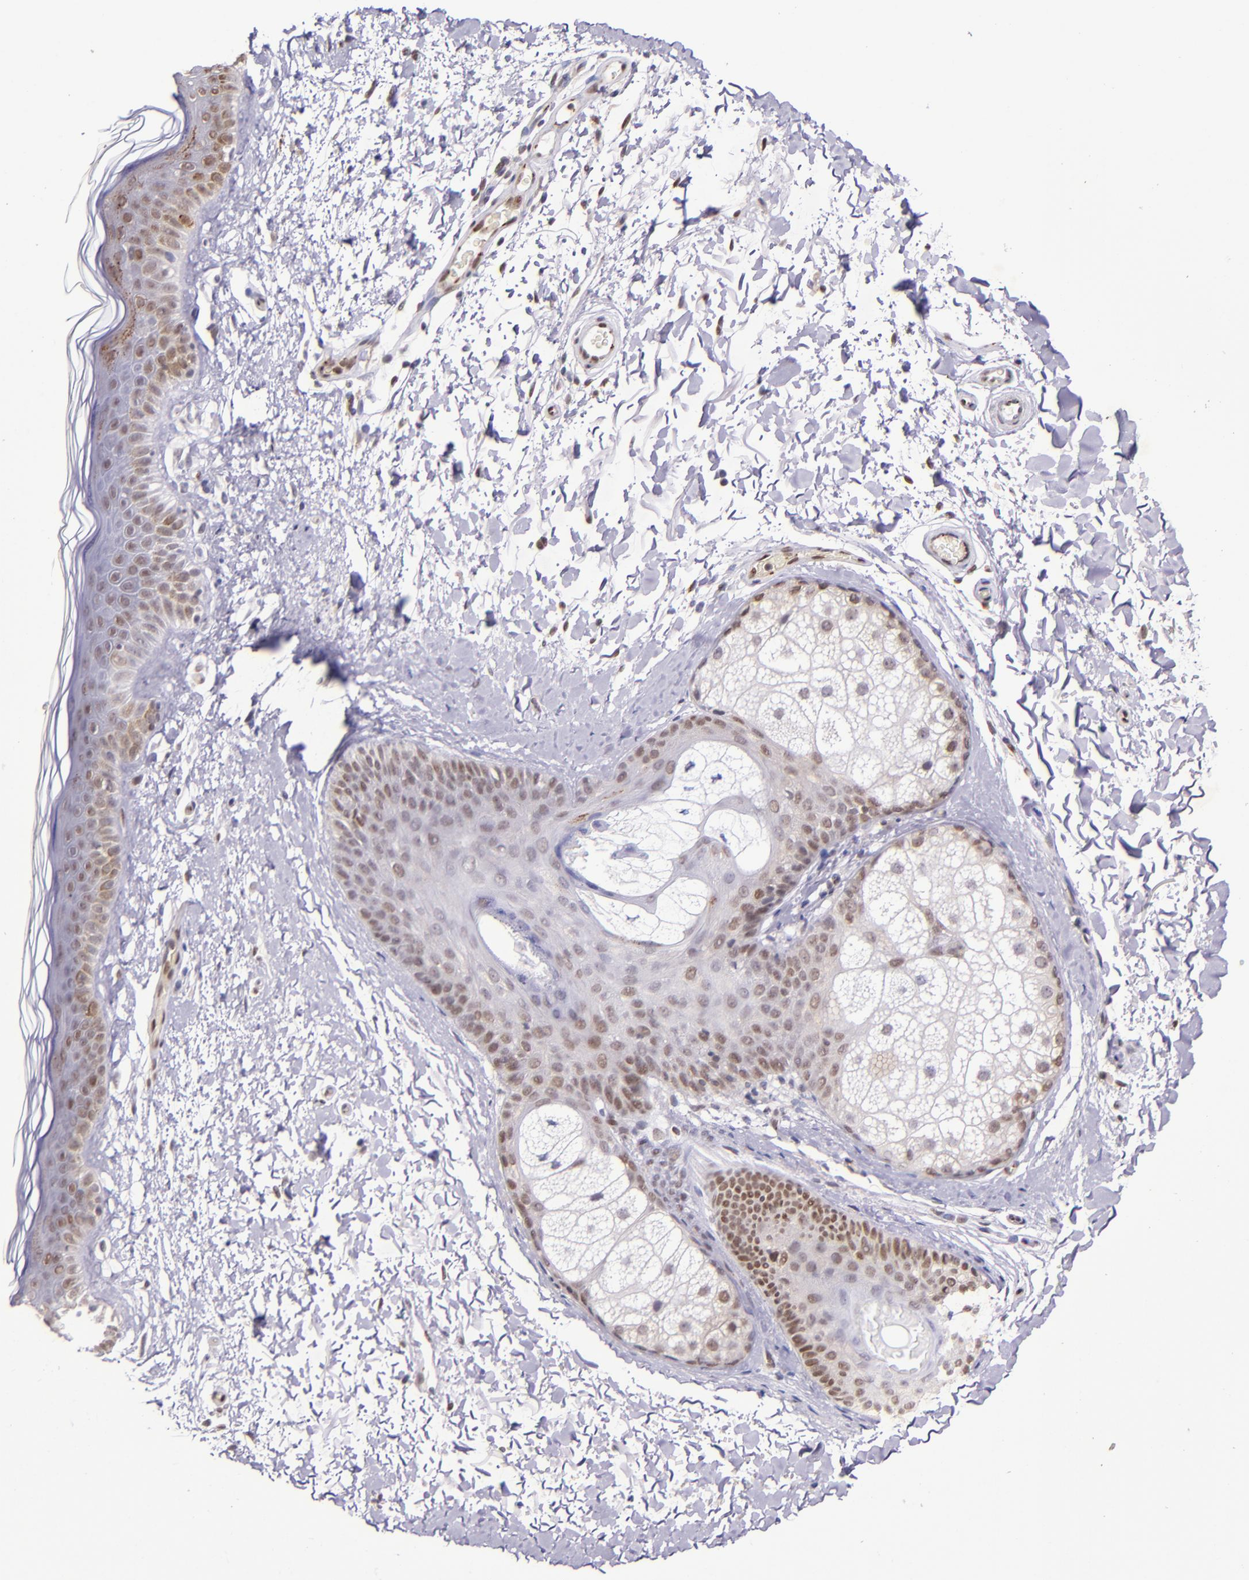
{"staining": {"intensity": "negative", "quantity": "none", "location": "none"}, "tissue": "skin", "cell_type": "Fibroblasts", "image_type": "normal", "snomed": [{"axis": "morphology", "description": "Normal tissue, NOS"}, {"axis": "topography", "description": "Skin"}], "caption": "The immunohistochemistry micrograph has no significant positivity in fibroblasts of skin.", "gene": "MGMT", "patient": {"sex": "male", "age": 63}}